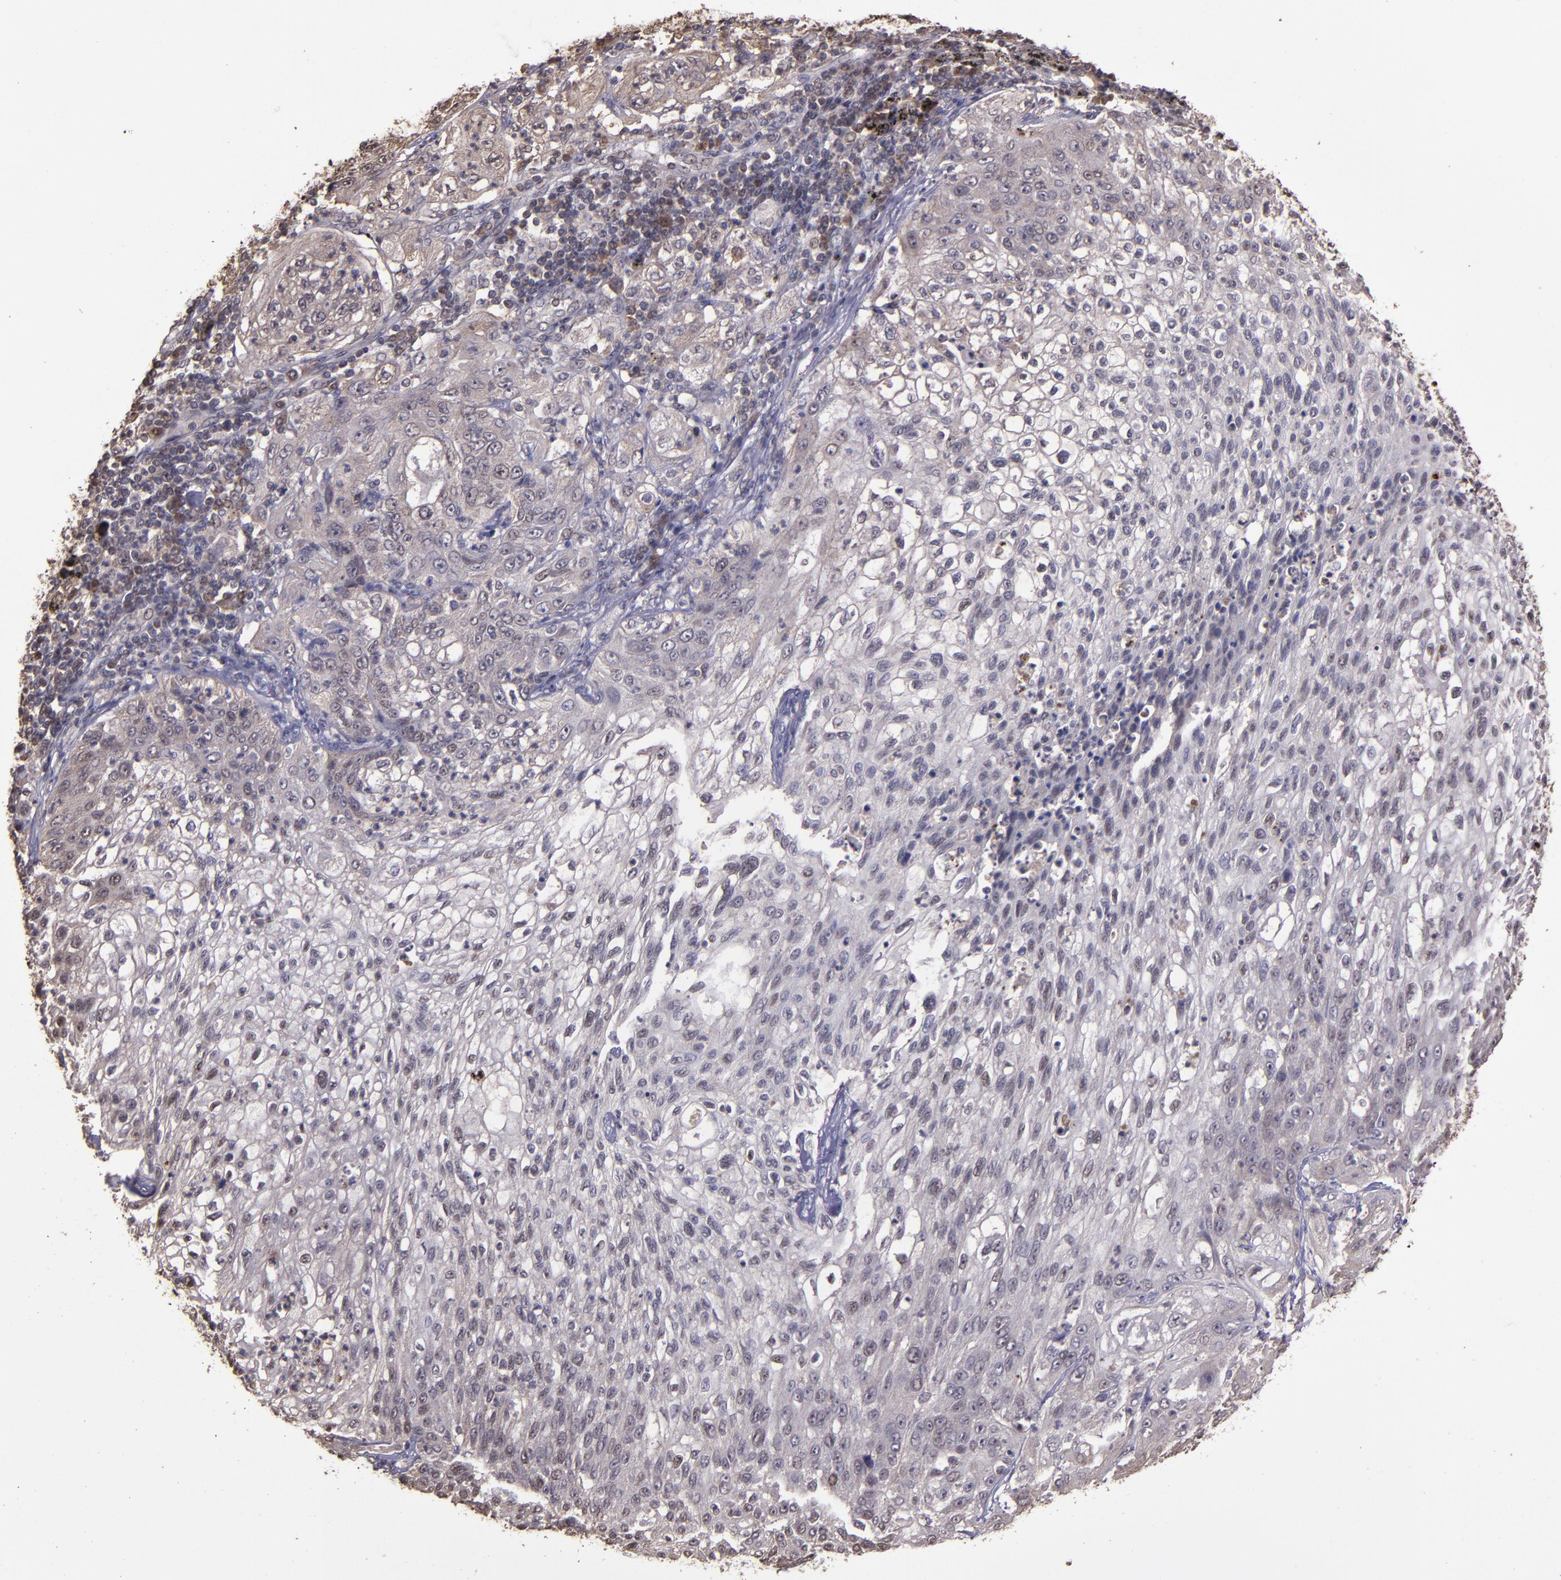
{"staining": {"intensity": "weak", "quantity": "<25%", "location": "cytoplasmic/membranous"}, "tissue": "lung cancer", "cell_type": "Tumor cells", "image_type": "cancer", "snomed": [{"axis": "morphology", "description": "Inflammation, NOS"}, {"axis": "morphology", "description": "Squamous cell carcinoma, NOS"}, {"axis": "topography", "description": "Lymph node"}, {"axis": "topography", "description": "Soft tissue"}, {"axis": "topography", "description": "Lung"}], "caption": "This is an immunohistochemistry photomicrograph of lung cancer (squamous cell carcinoma). There is no expression in tumor cells.", "gene": "SERPINF2", "patient": {"sex": "male", "age": 66}}